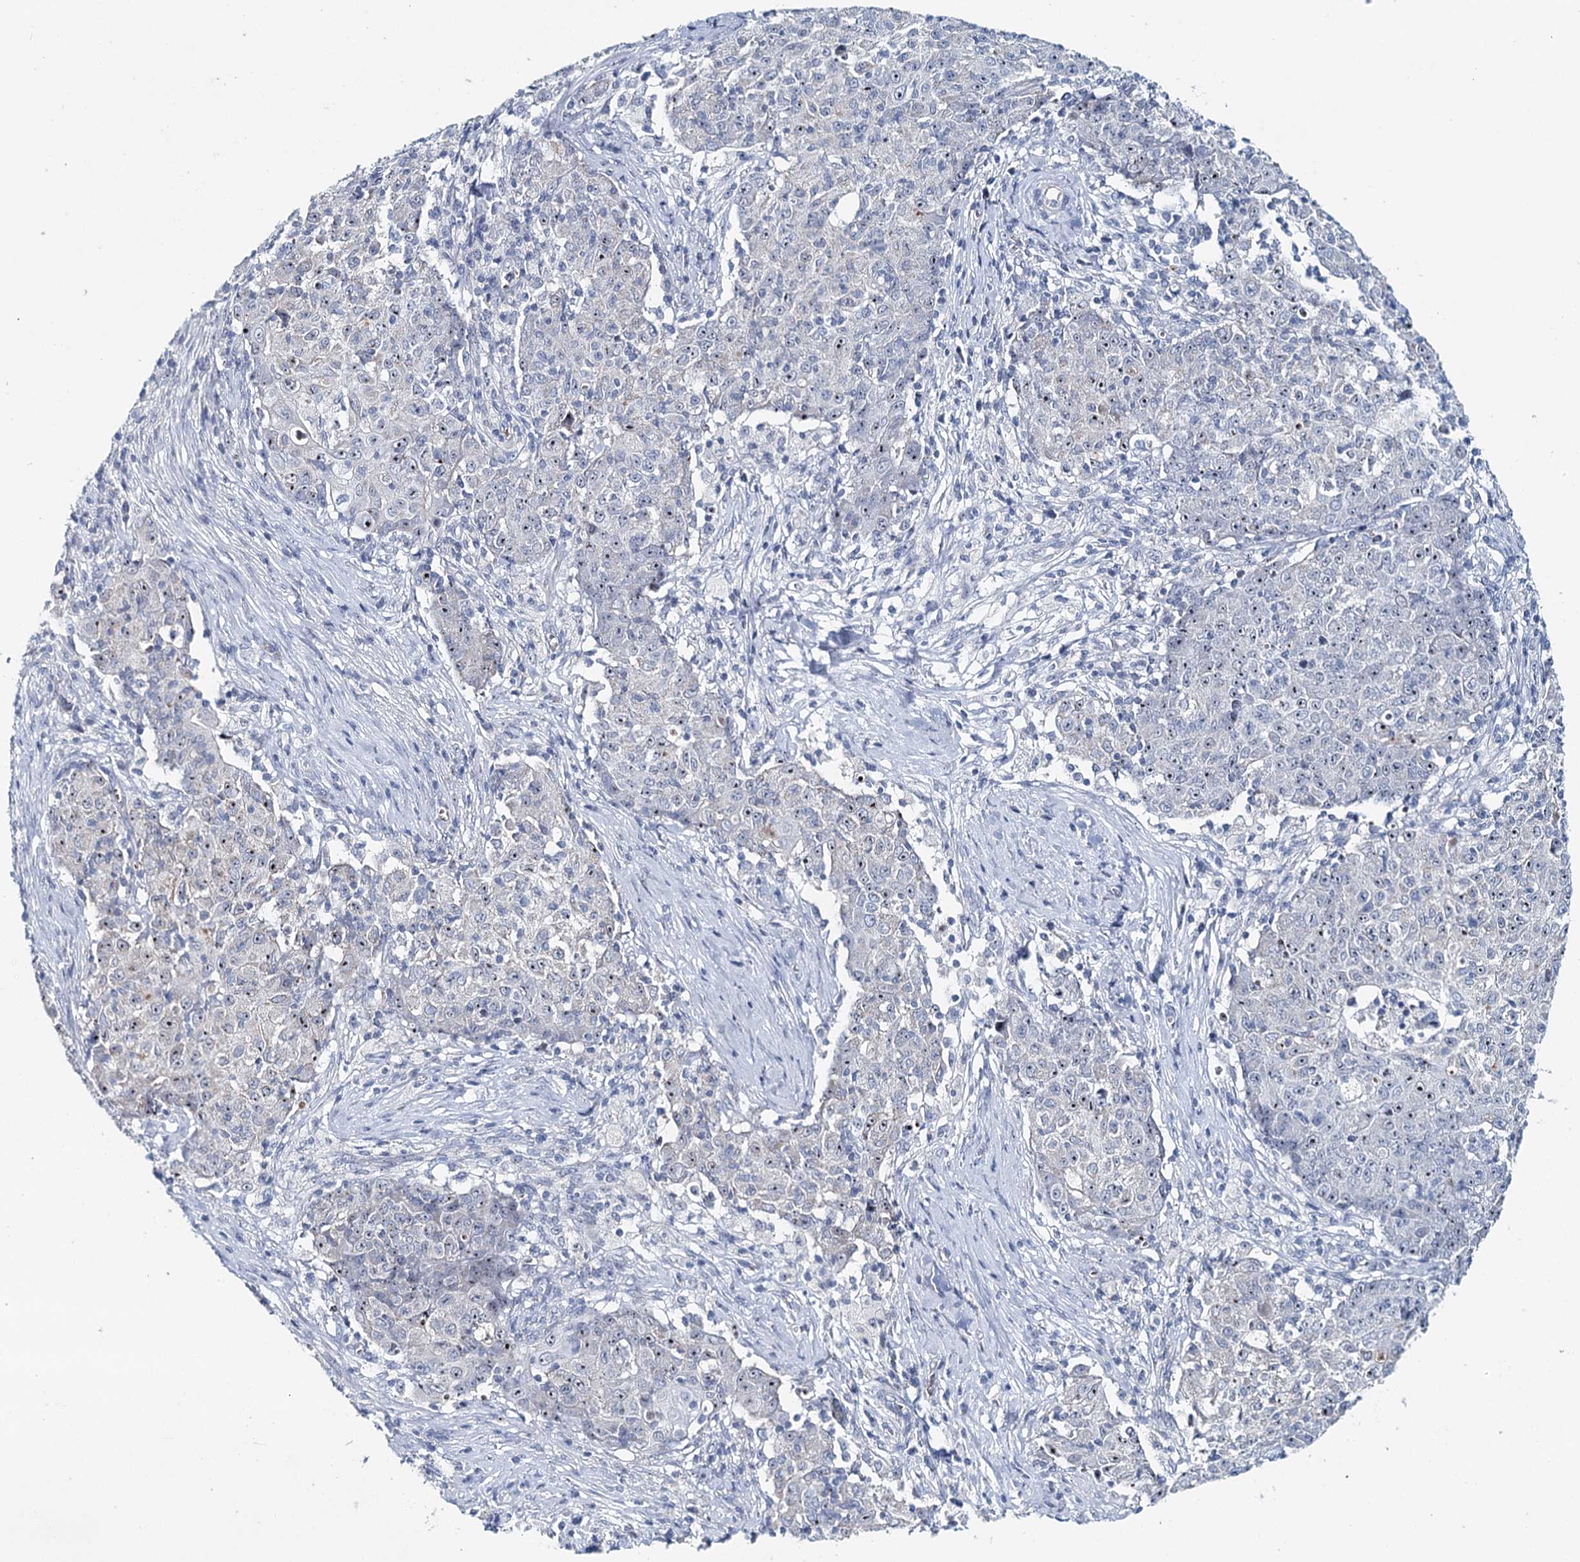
{"staining": {"intensity": "negative", "quantity": "none", "location": "none"}, "tissue": "ovarian cancer", "cell_type": "Tumor cells", "image_type": "cancer", "snomed": [{"axis": "morphology", "description": "Carcinoma, endometroid"}, {"axis": "topography", "description": "Ovary"}], "caption": "Immunohistochemical staining of human endometroid carcinoma (ovarian) displays no significant positivity in tumor cells. The staining was performed using DAB to visualize the protein expression in brown, while the nuclei were stained in blue with hematoxylin (Magnification: 20x).", "gene": "RBM43", "patient": {"sex": "female", "age": 42}}